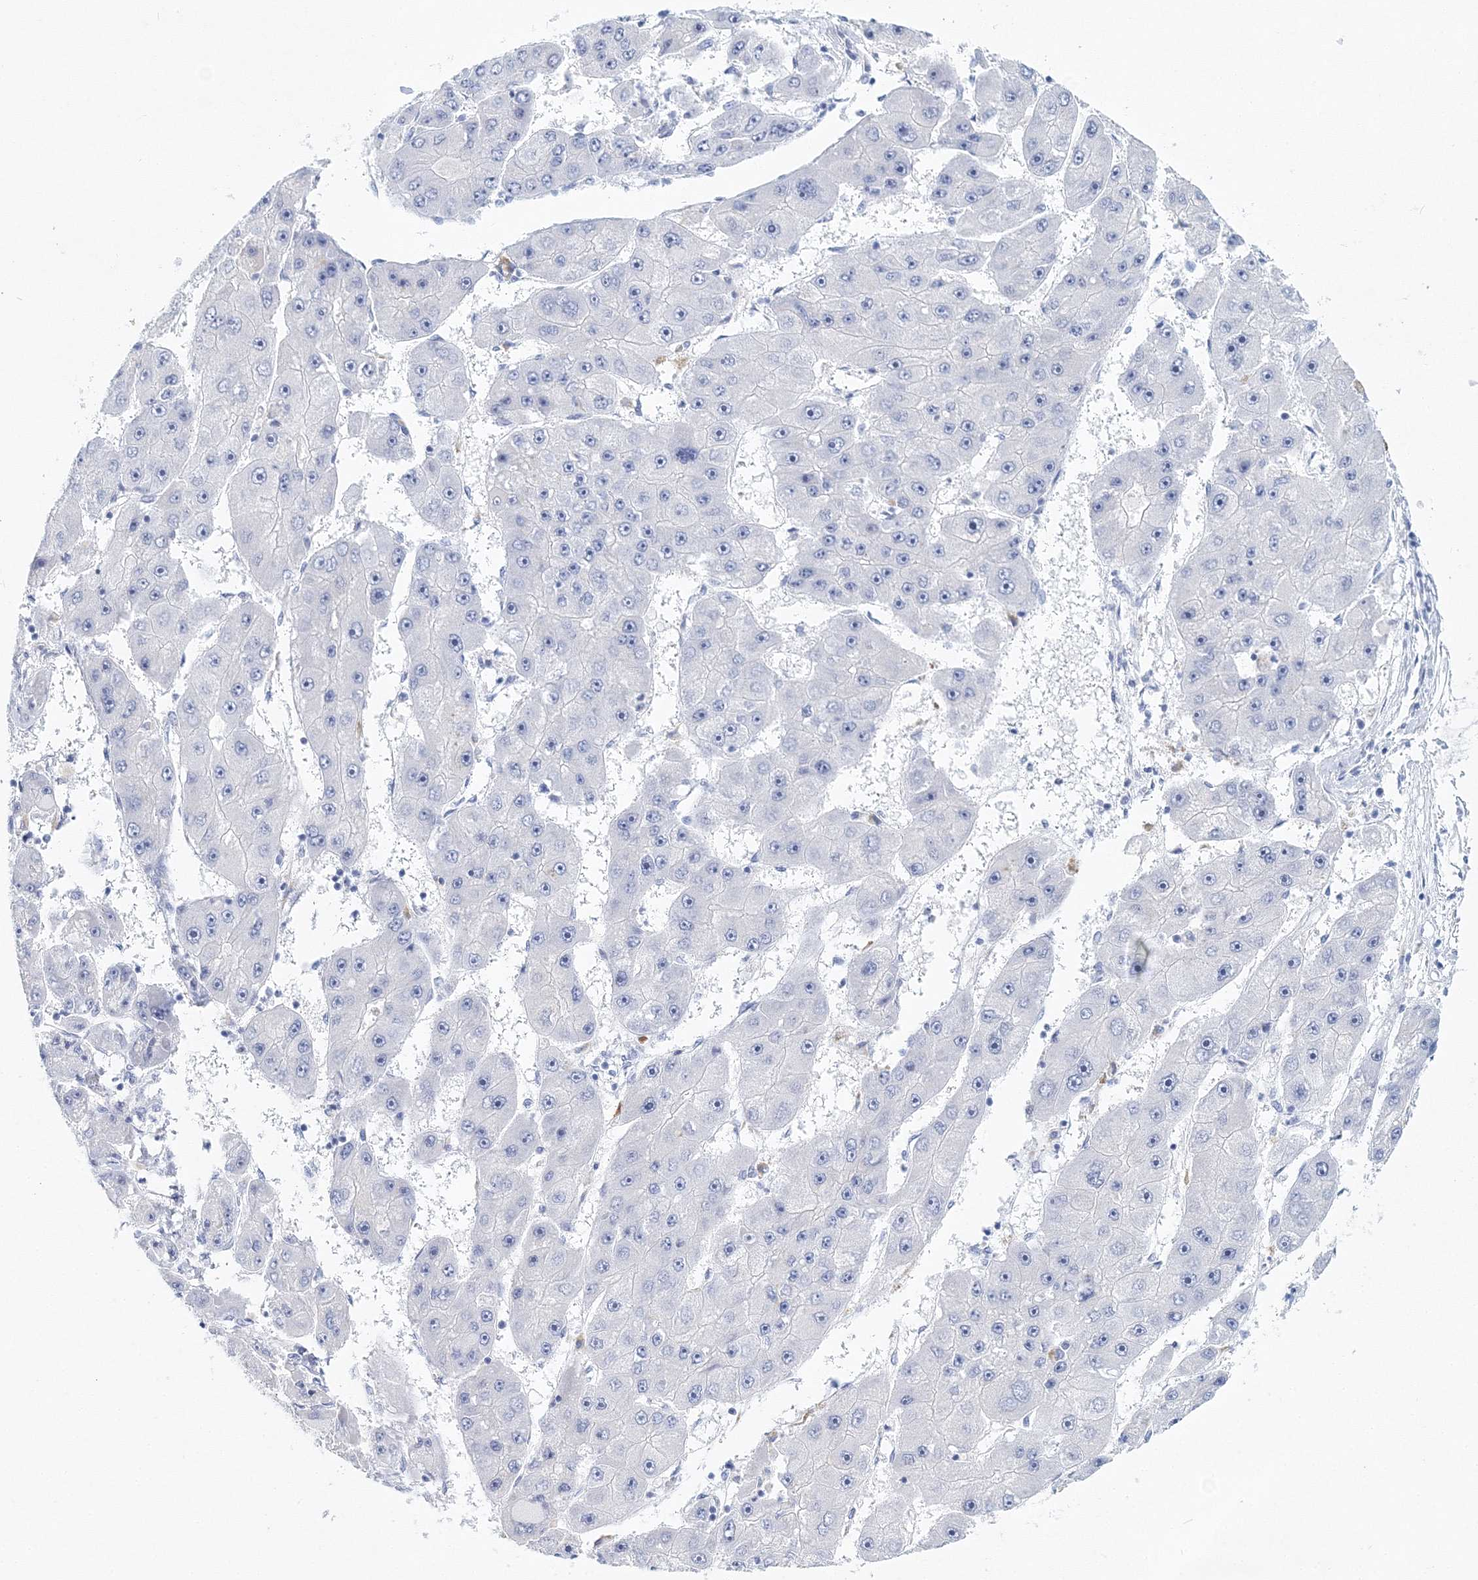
{"staining": {"intensity": "negative", "quantity": "none", "location": "none"}, "tissue": "liver cancer", "cell_type": "Tumor cells", "image_type": "cancer", "snomed": [{"axis": "morphology", "description": "Carcinoma, Hepatocellular, NOS"}, {"axis": "topography", "description": "Liver"}], "caption": "Photomicrograph shows no significant protein positivity in tumor cells of liver cancer.", "gene": "MYOZ2", "patient": {"sex": "female", "age": 61}}